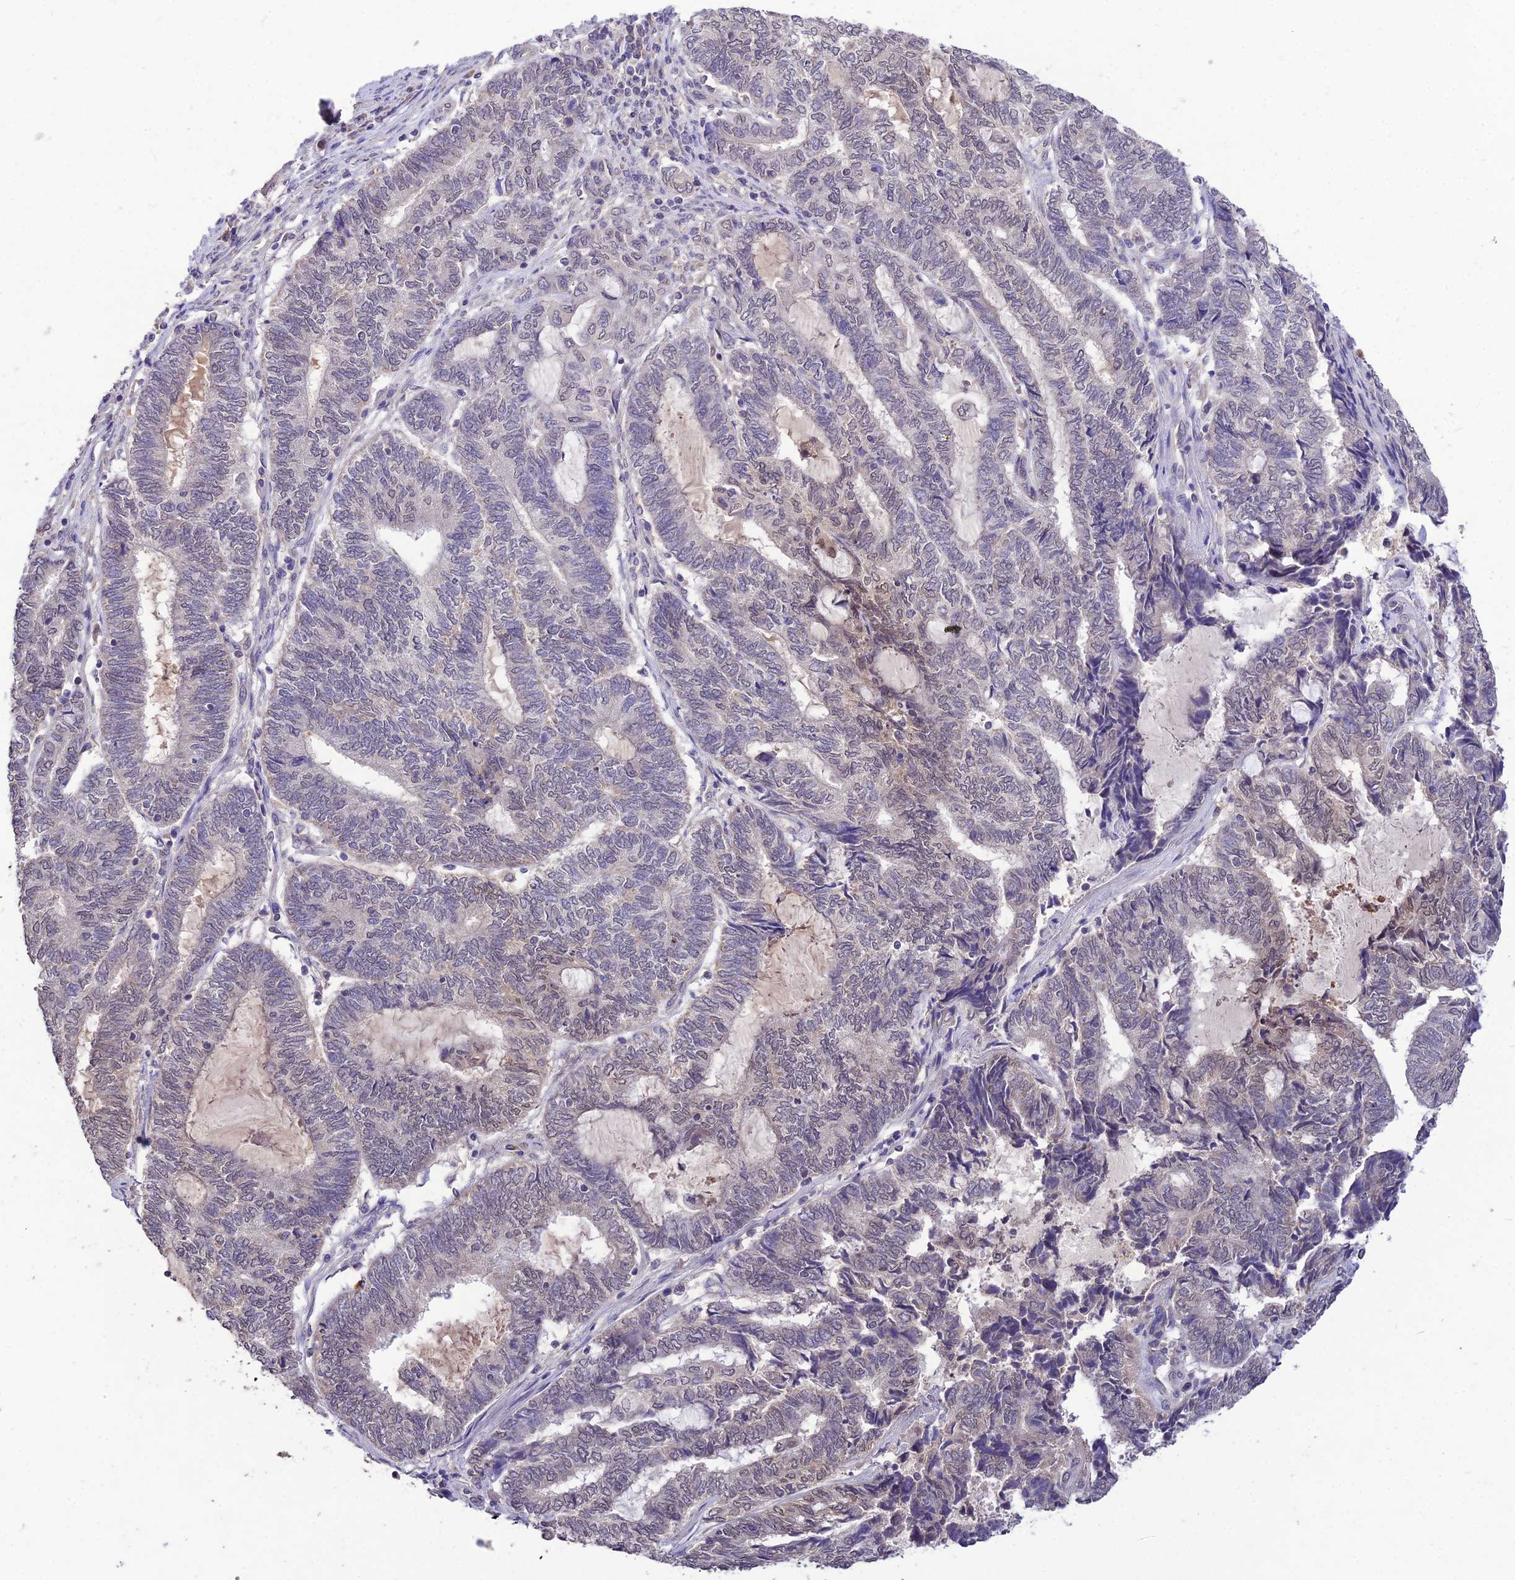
{"staining": {"intensity": "negative", "quantity": "none", "location": "none"}, "tissue": "endometrial cancer", "cell_type": "Tumor cells", "image_type": "cancer", "snomed": [{"axis": "morphology", "description": "Adenocarcinoma, NOS"}, {"axis": "topography", "description": "Uterus"}, {"axis": "topography", "description": "Endometrium"}], "caption": "Immunohistochemistry image of neoplastic tissue: human endometrial cancer (adenocarcinoma) stained with DAB reveals no significant protein expression in tumor cells.", "gene": "PGK1", "patient": {"sex": "female", "age": 70}}